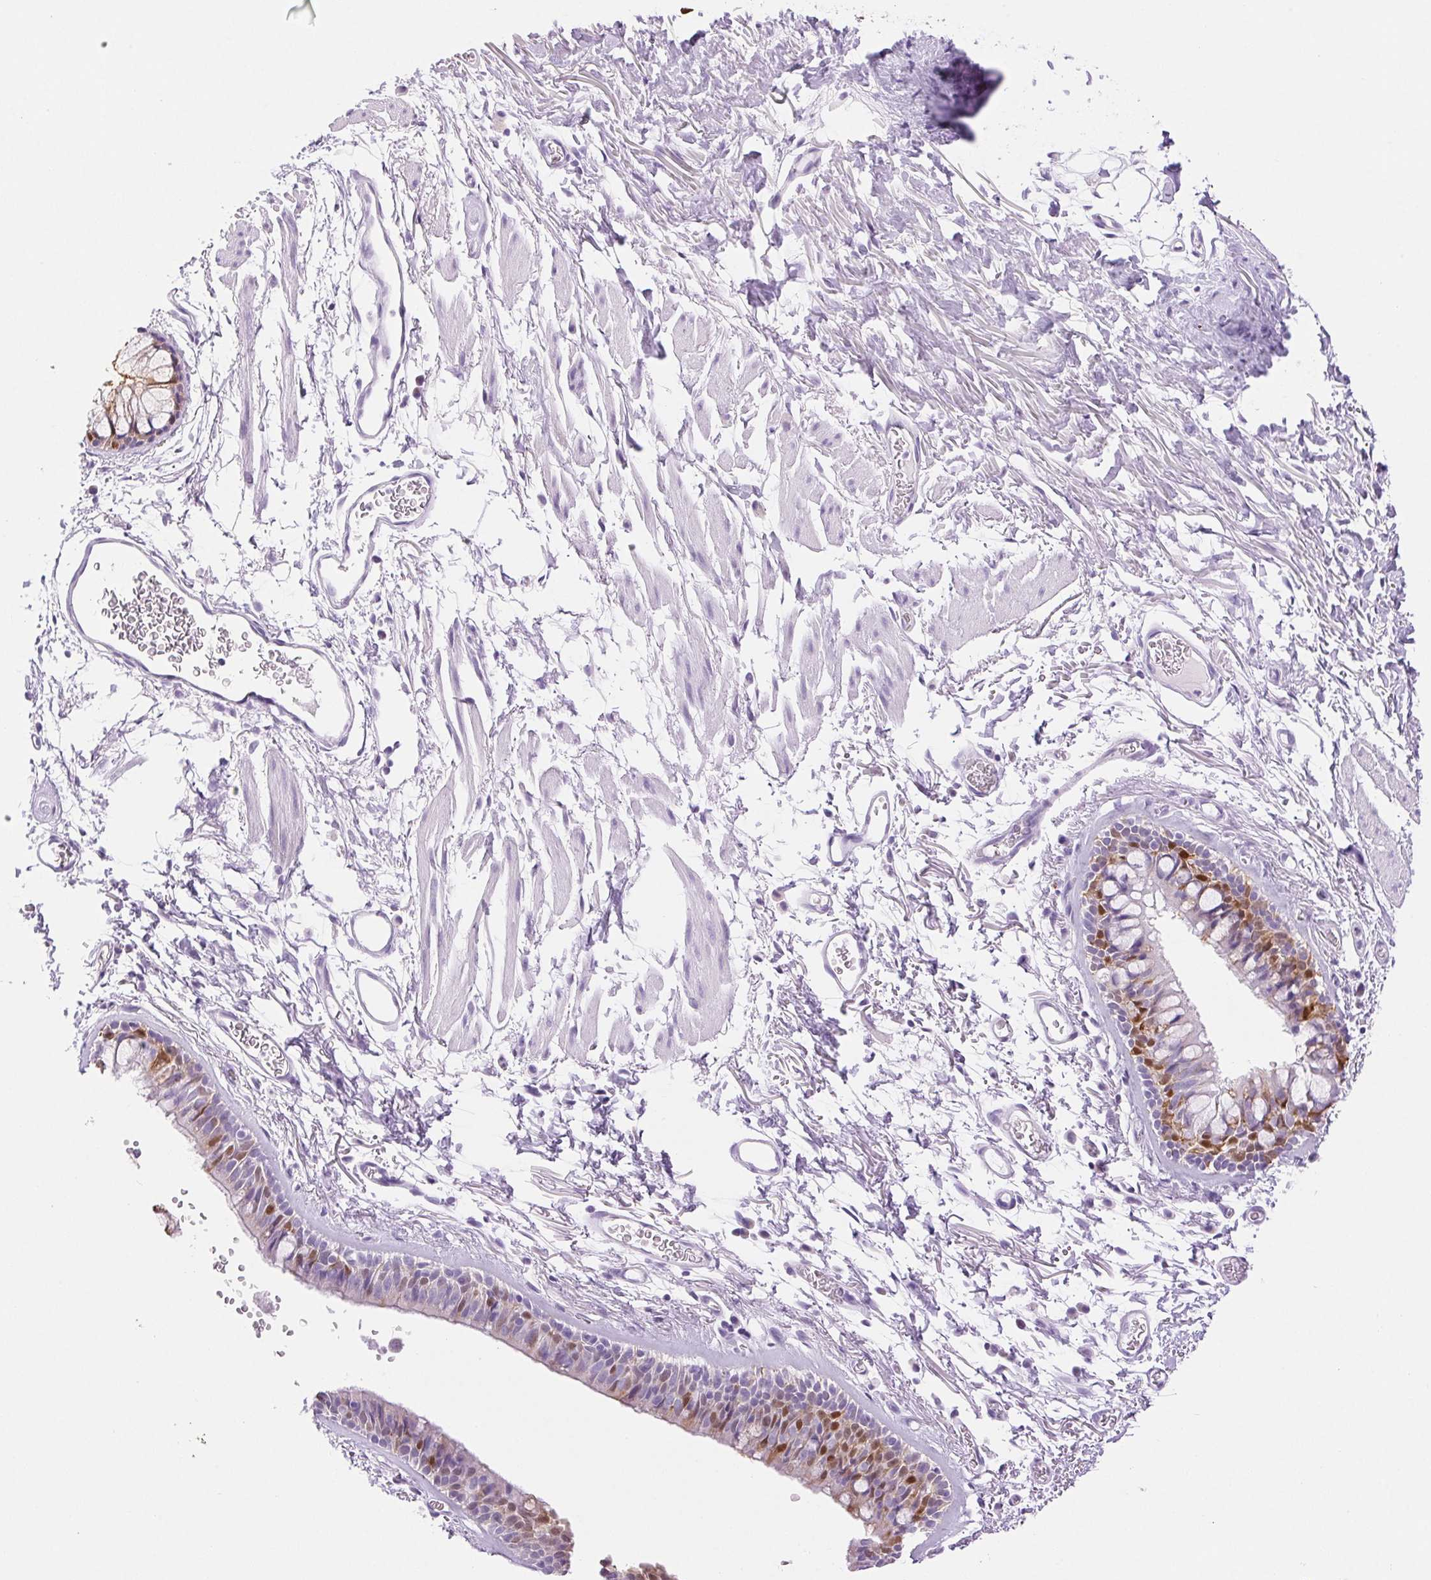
{"staining": {"intensity": "moderate", "quantity": "25%-75%", "location": "cytoplasmic/membranous,nuclear"}, "tissue": "bronchus", "cell_type": "Respiratory epithelial cells", "image_type": "normal", "snomed": [{"axis": "morphology", "description": "Normal tissue, NOS"}, {"axis": "topography", "description": "Cartilage tissue"}, {"axis": "topography", "description": "Bronchus"}], "caption": "Immunohistochemistry (IHC) of unremarkable human bronchus reveals medium levels of moderate cytoplasmic/membranous,nuclear staining in about 25%-75% of respiratory epithelial cells.", "gene": "SERPINB3", "patient": {"sex": "female", "age": 79}}